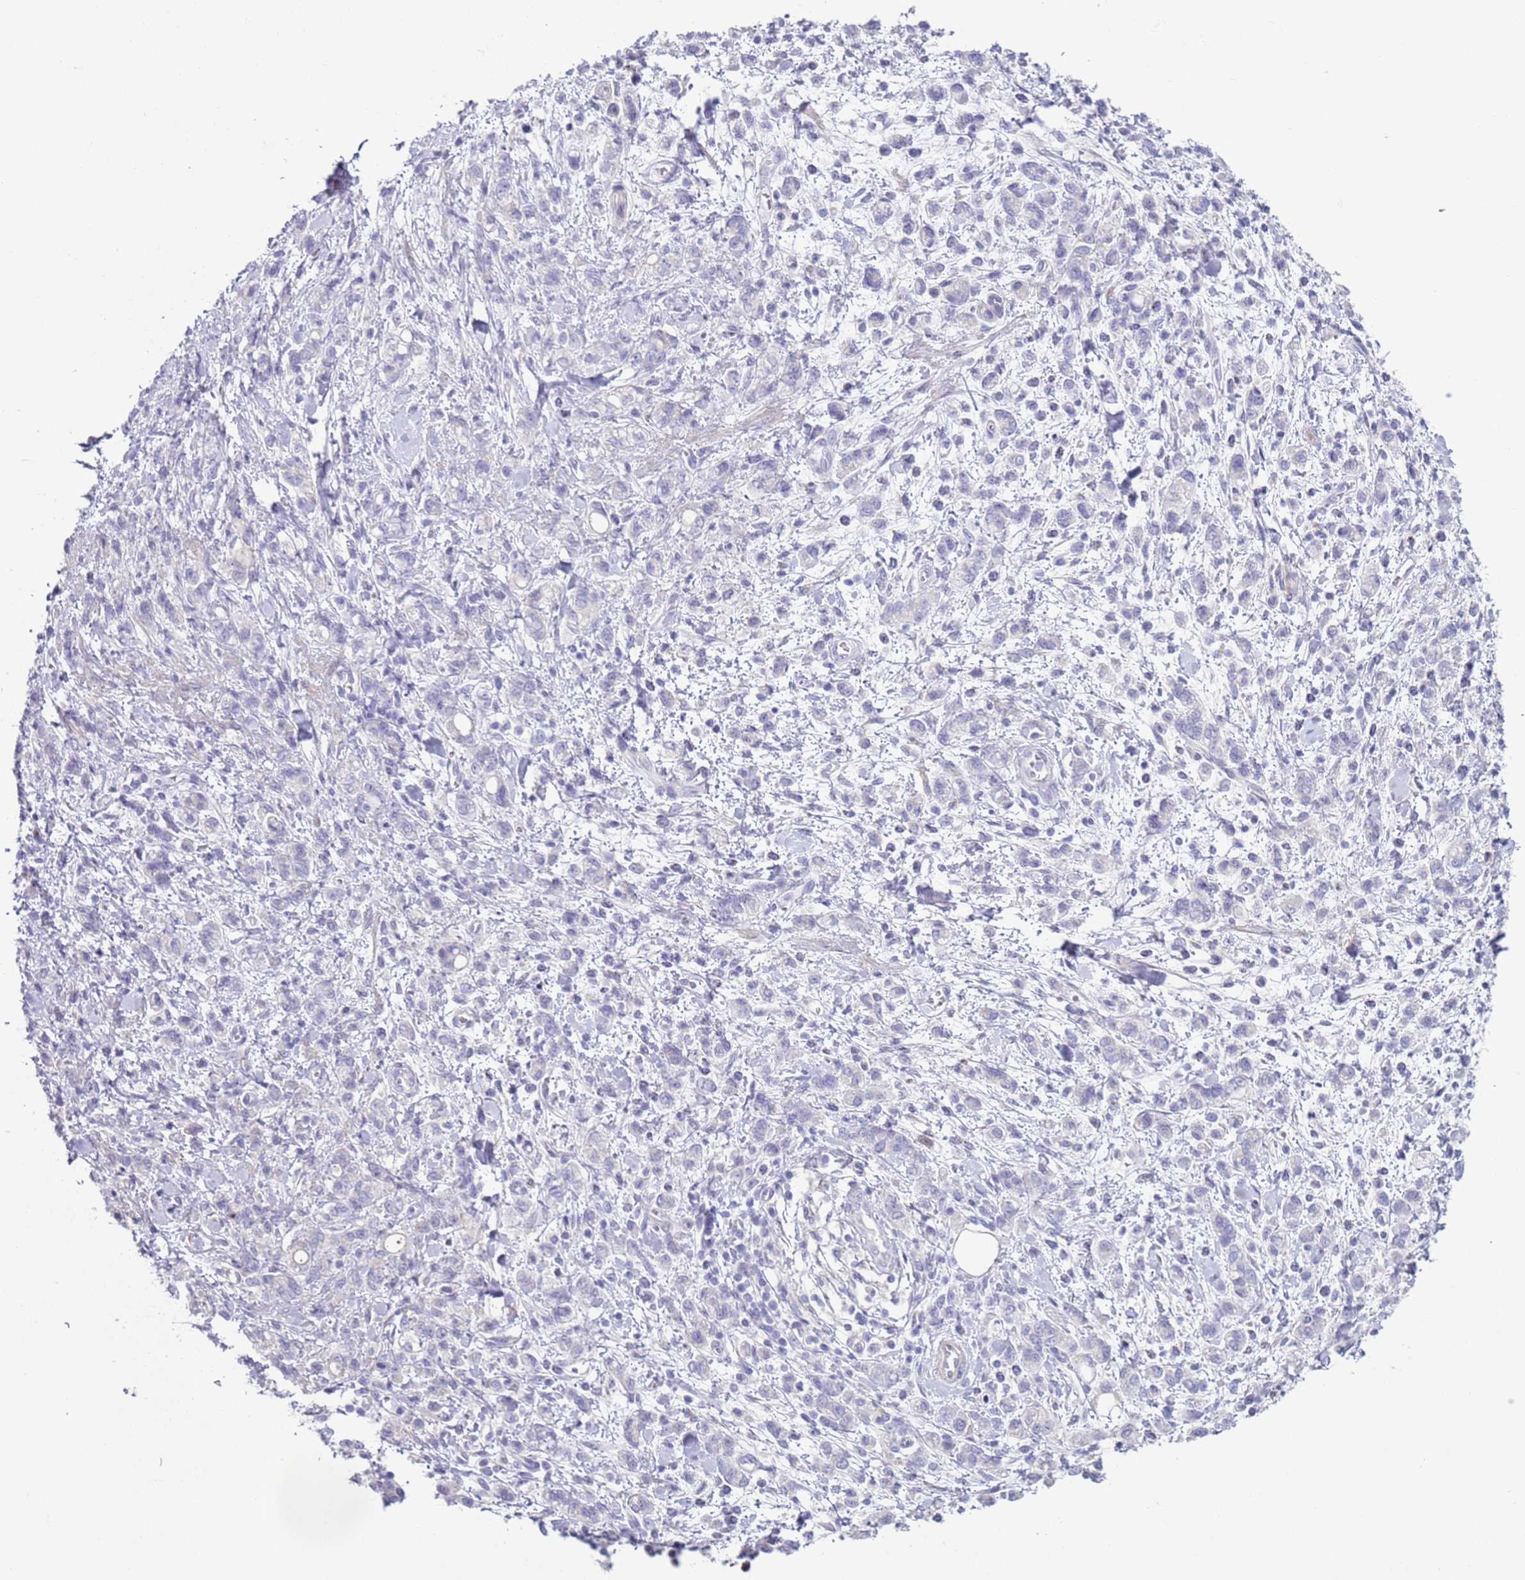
{"staining": {"intensity": "negative", "quantity": "none", "location": "none"}, "tissue": "stomach cancer", "cell_type": "Tumor cells", "image_type": "cancer", "snomed": [{"axis": "morphology", "description": "Adenocarcinoma, NOS"}, {"axis": "topography", "description": "Stomach"}], "caption": "The image exhibits no staining of tumor cells in adenocarcinoma (stomach). (DAB (3,3'-diaminobenzidine) IHC with hematoxylin counter stain).", "gene": "NPAP1", "patient": {"sex": "male", "age": 77}}